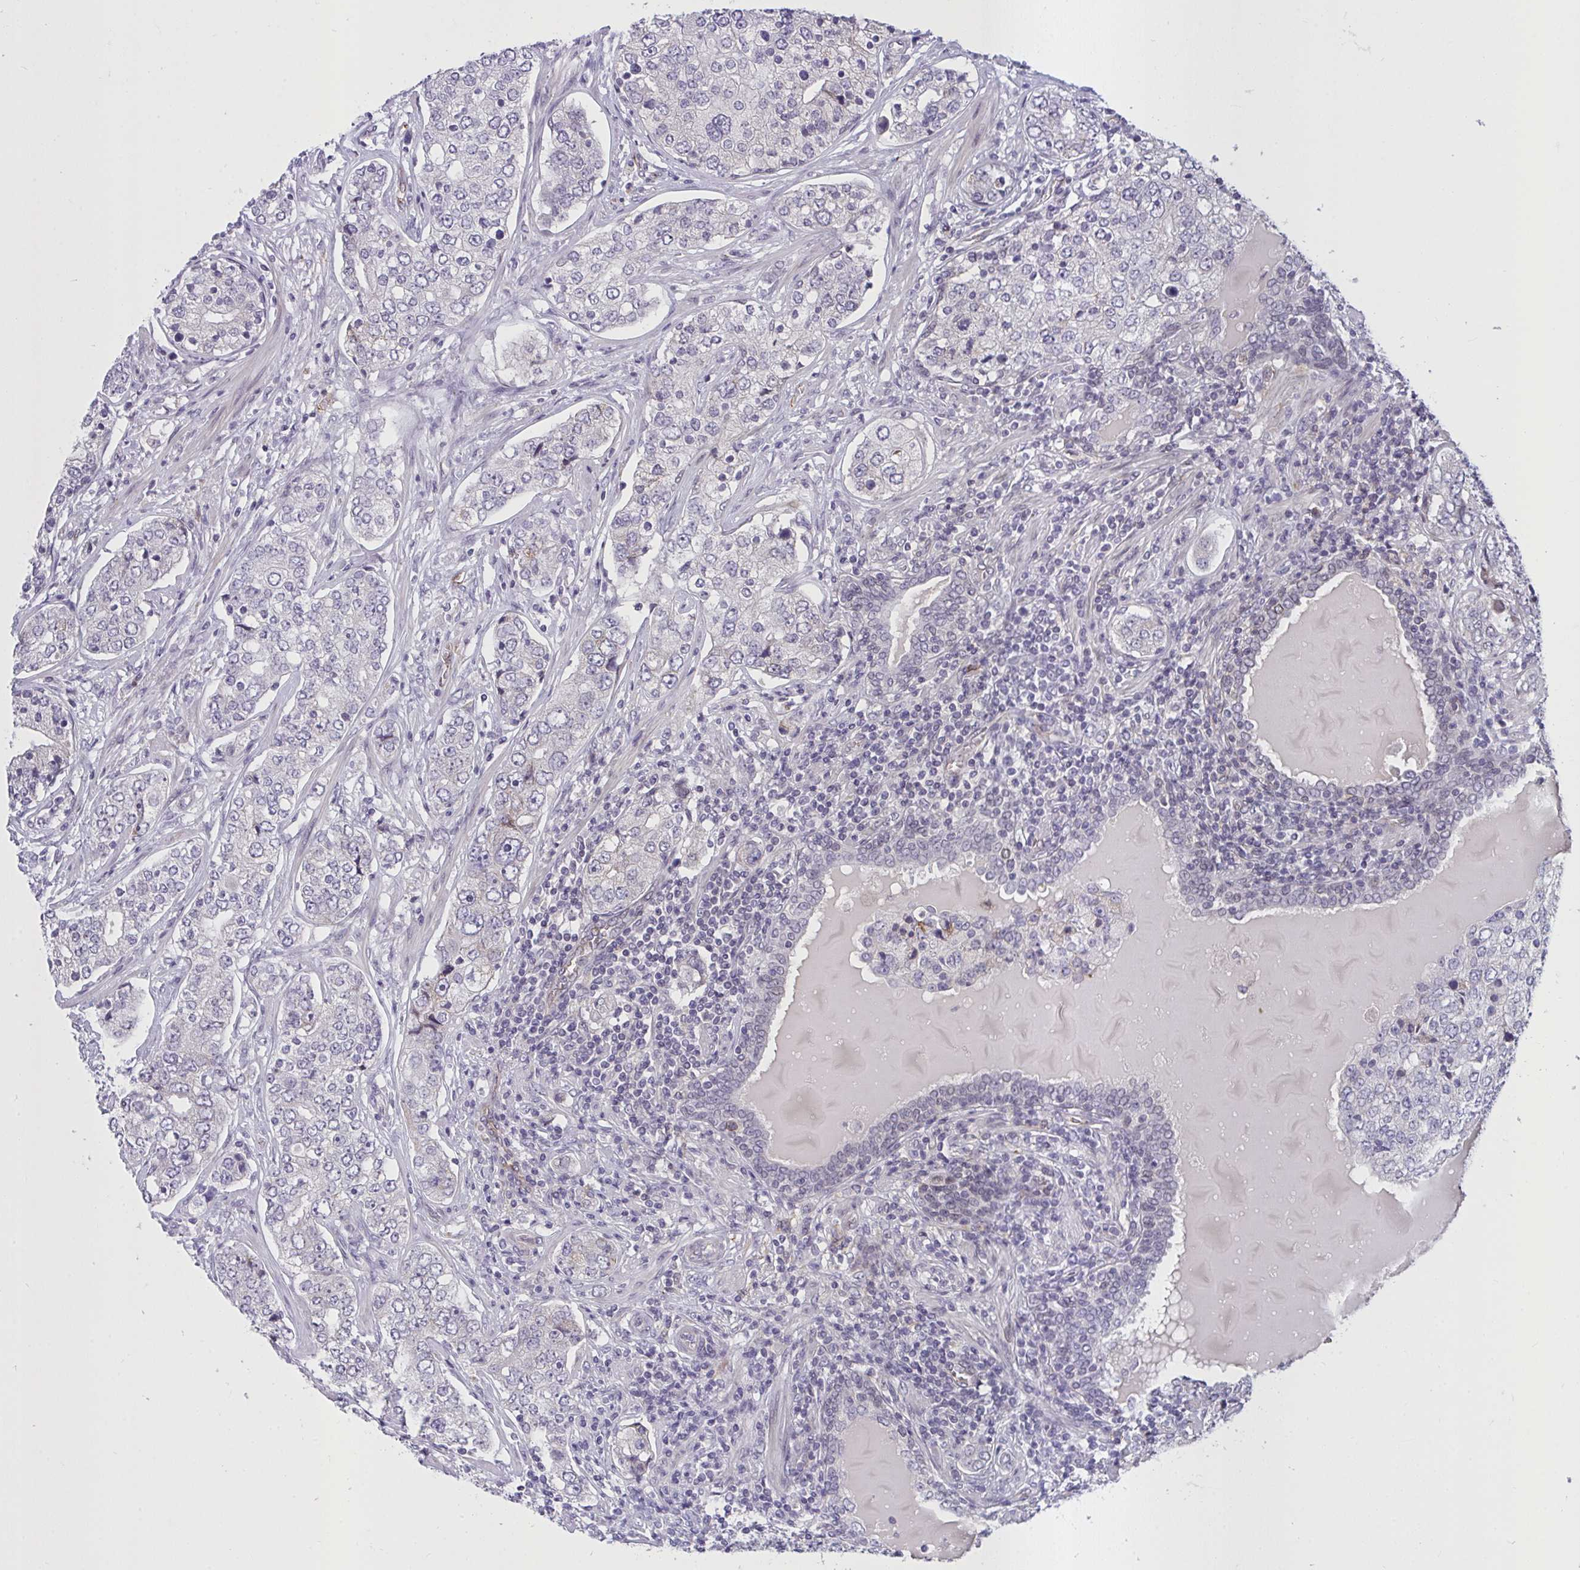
{"staining": {"intensity": "negative", "quantity": "none", "location": "none"}, "tissue": "prostate cancer", "cell_type": "Tumor cells", "image_type": "cancer", "snomed": [{"axis": "morphology", "description": "Adenocarcinoma, High grade"}, {"axis": "topography", "description": "Prostate"}], "caption": "DAB (3,3'-diaminobenzidine) immunohistochemical staining of human high-grade adenocarcinoma (prostate) reveals no significant expression in tumor cells.", "gene": "SEMA6B", "patient": {"sex": "male", "age": 60}}